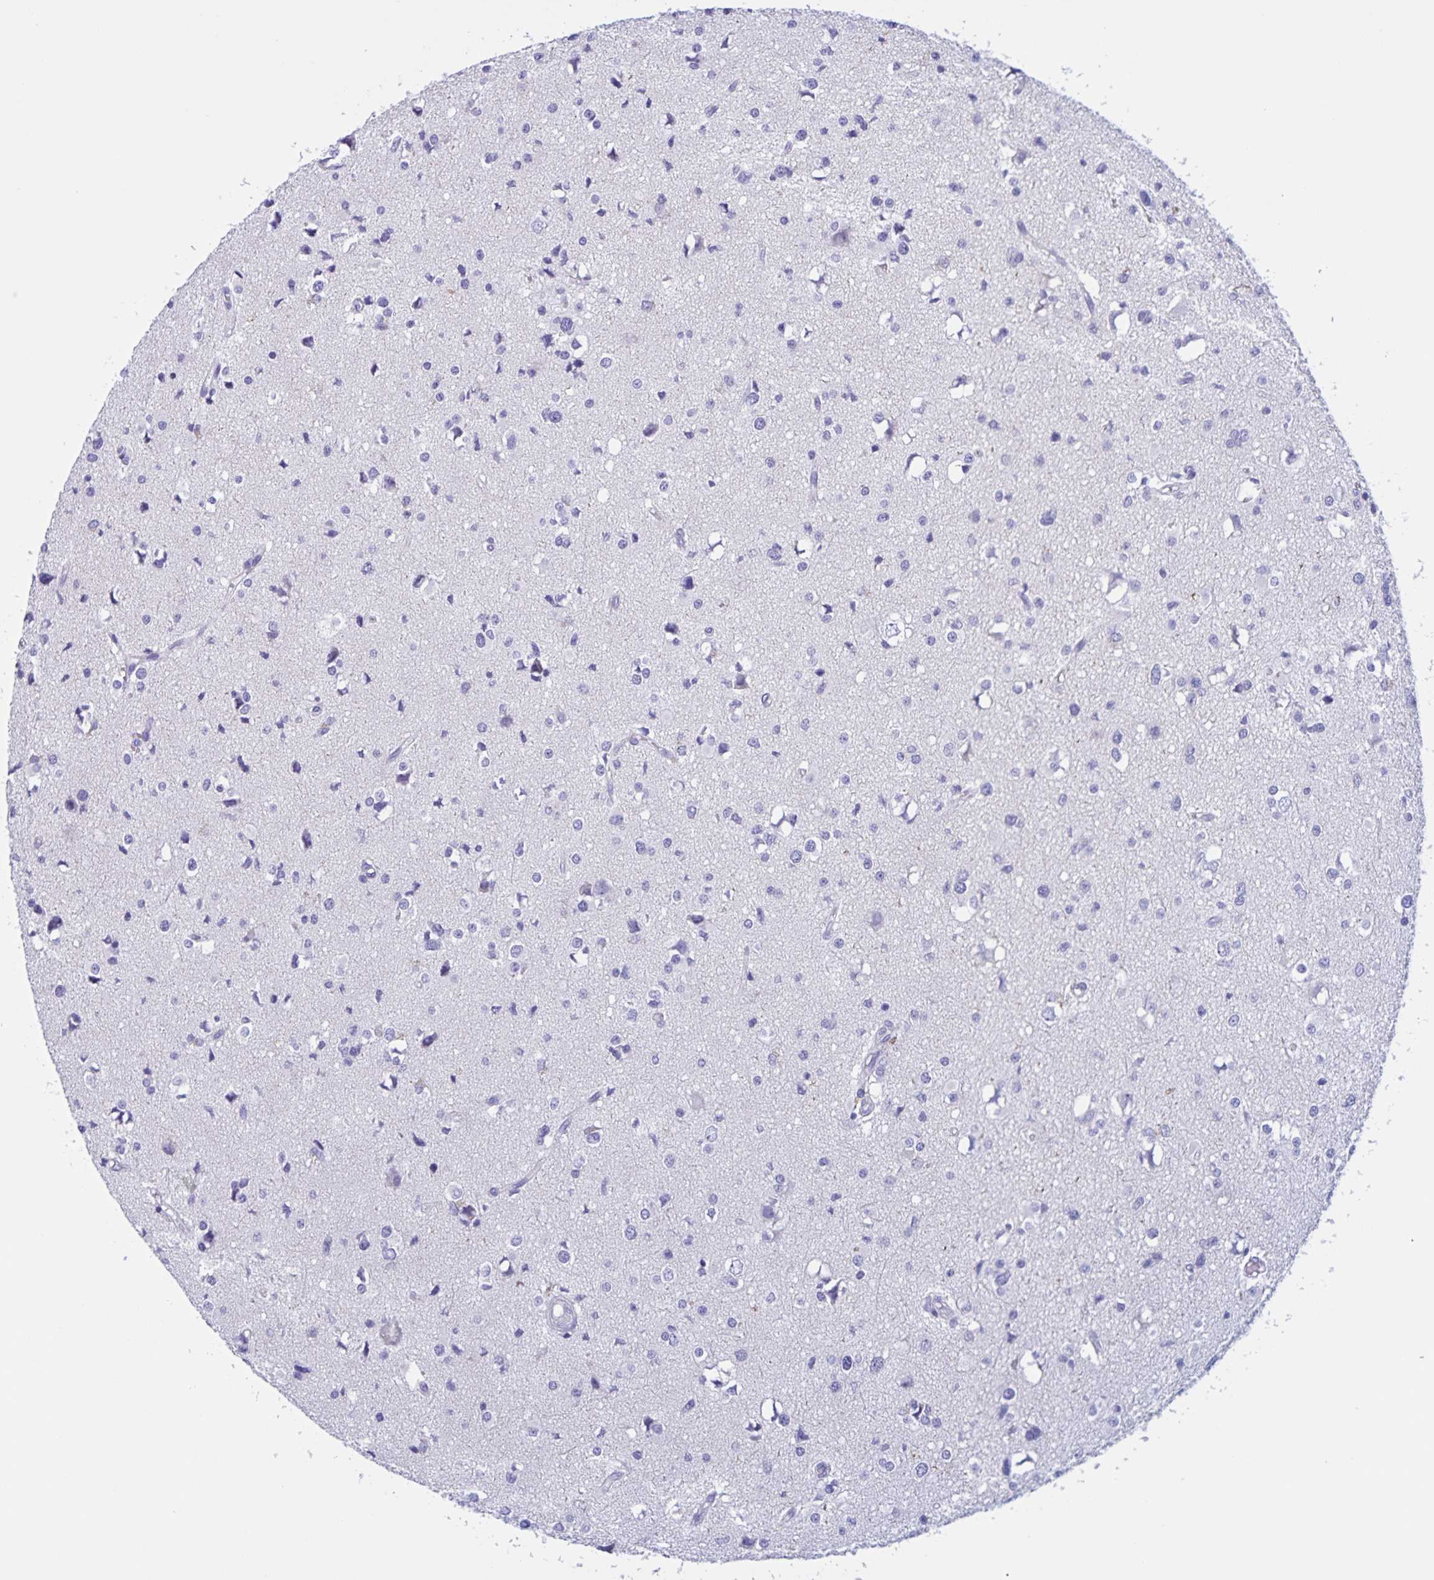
{"staining": {"intensity": "negative", "quantity": "none", "location": "none"}, "tissue": "glioma", "cell_type": "Tumor cells", "image_type": "cancer", "snomed": [{"axis": "morphology", "description": "Glioma, malignant, High grade"}, {"axis": "topography", "description": "Brain"}], "caption": "DAB (3,3'-diaminobenzidine) immunohistochemical staining of human malignant high-grade glioma shows no significant staining in tumor cells.", "gene": "TGIF2LX", "patient": {"sex": "male", "age": 54}}